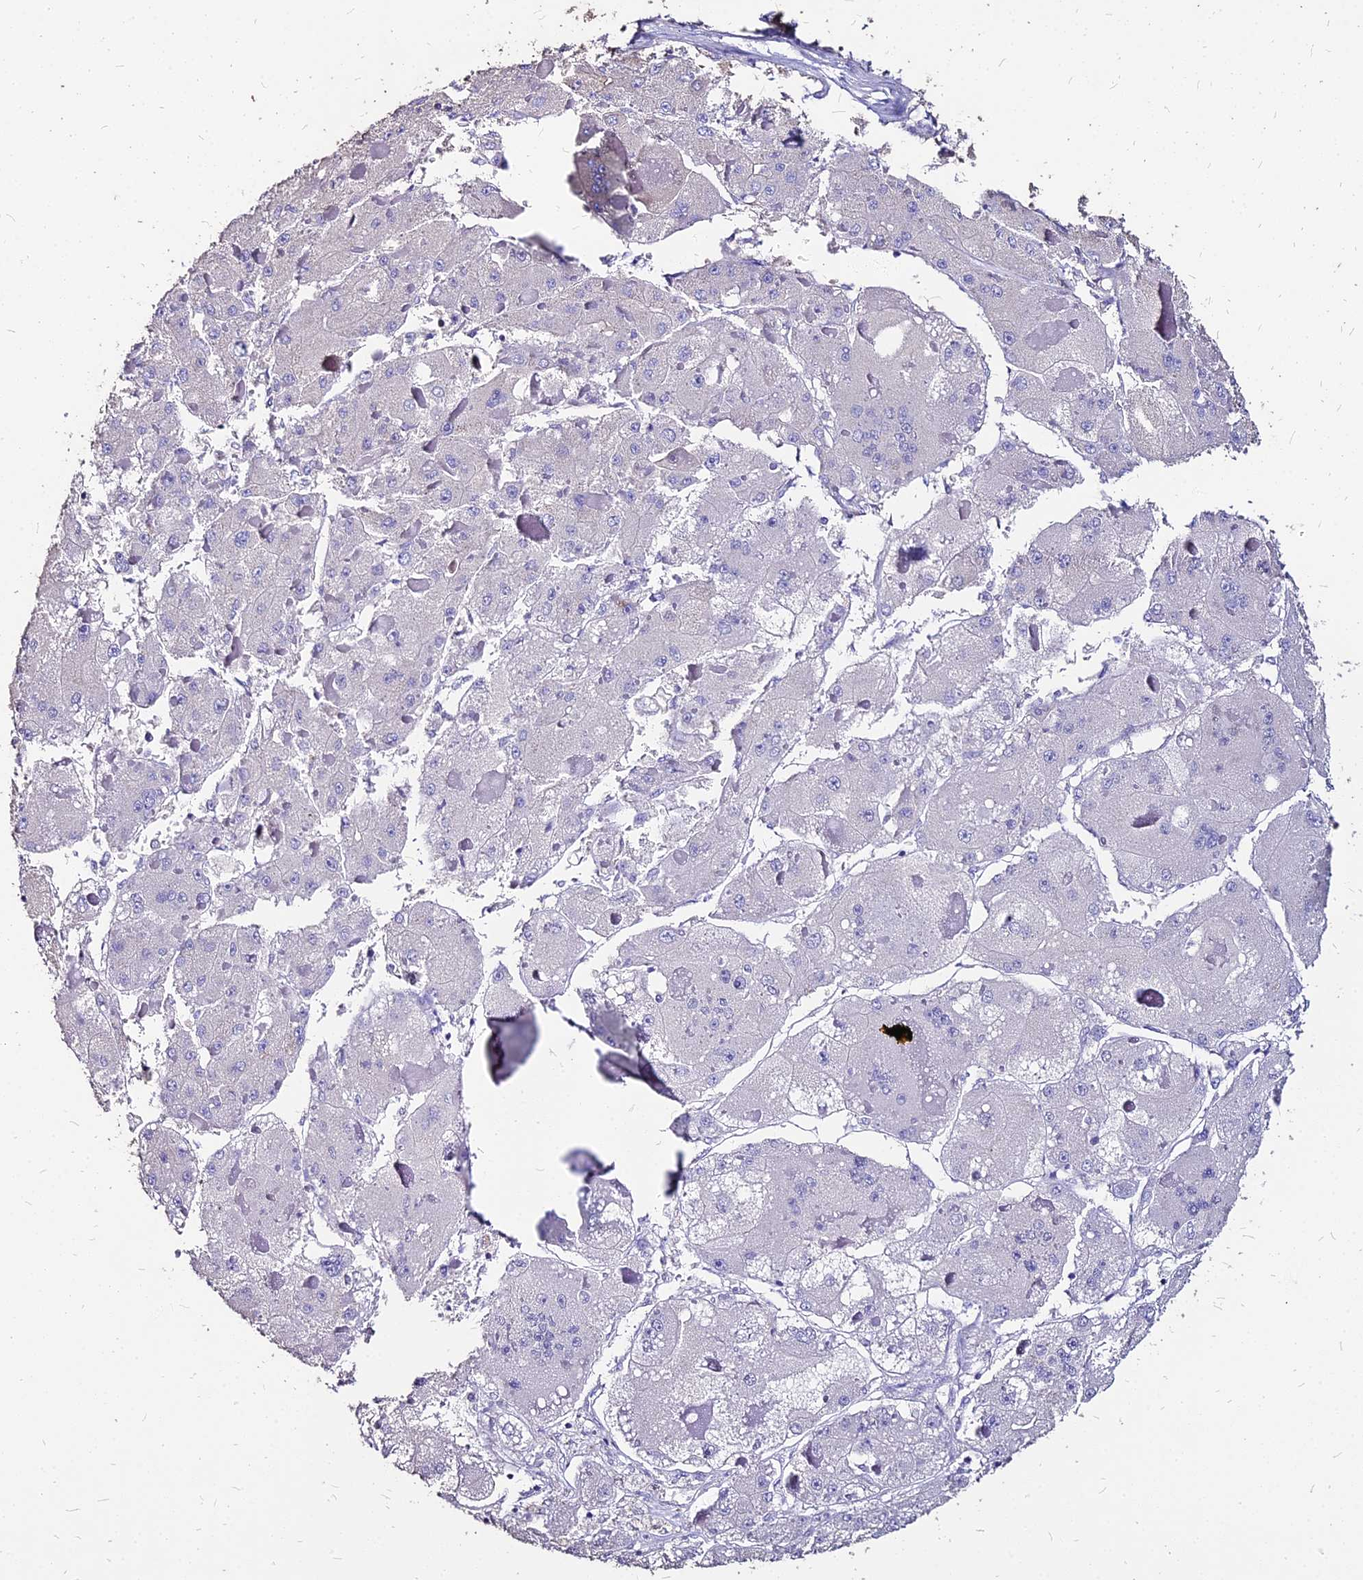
{"staining": {"intensity": "negative", "quantity": "none", "location": "none"}, "tissue": "liver cancer", "cell_type": "Tumor cells", "image_type": "cancer", "snomed": [{"axis": "morphology", "description": "Carcinoma, Hepatocellular, NOS"}, {"axis": "topography", "description": "Liver"}], "caption": "A histopathology image of liver cancer stained for a protein displays no brown staining in tumor cells.", "gene": "NME5", "patient": {"sex": "female", "age": 73}}